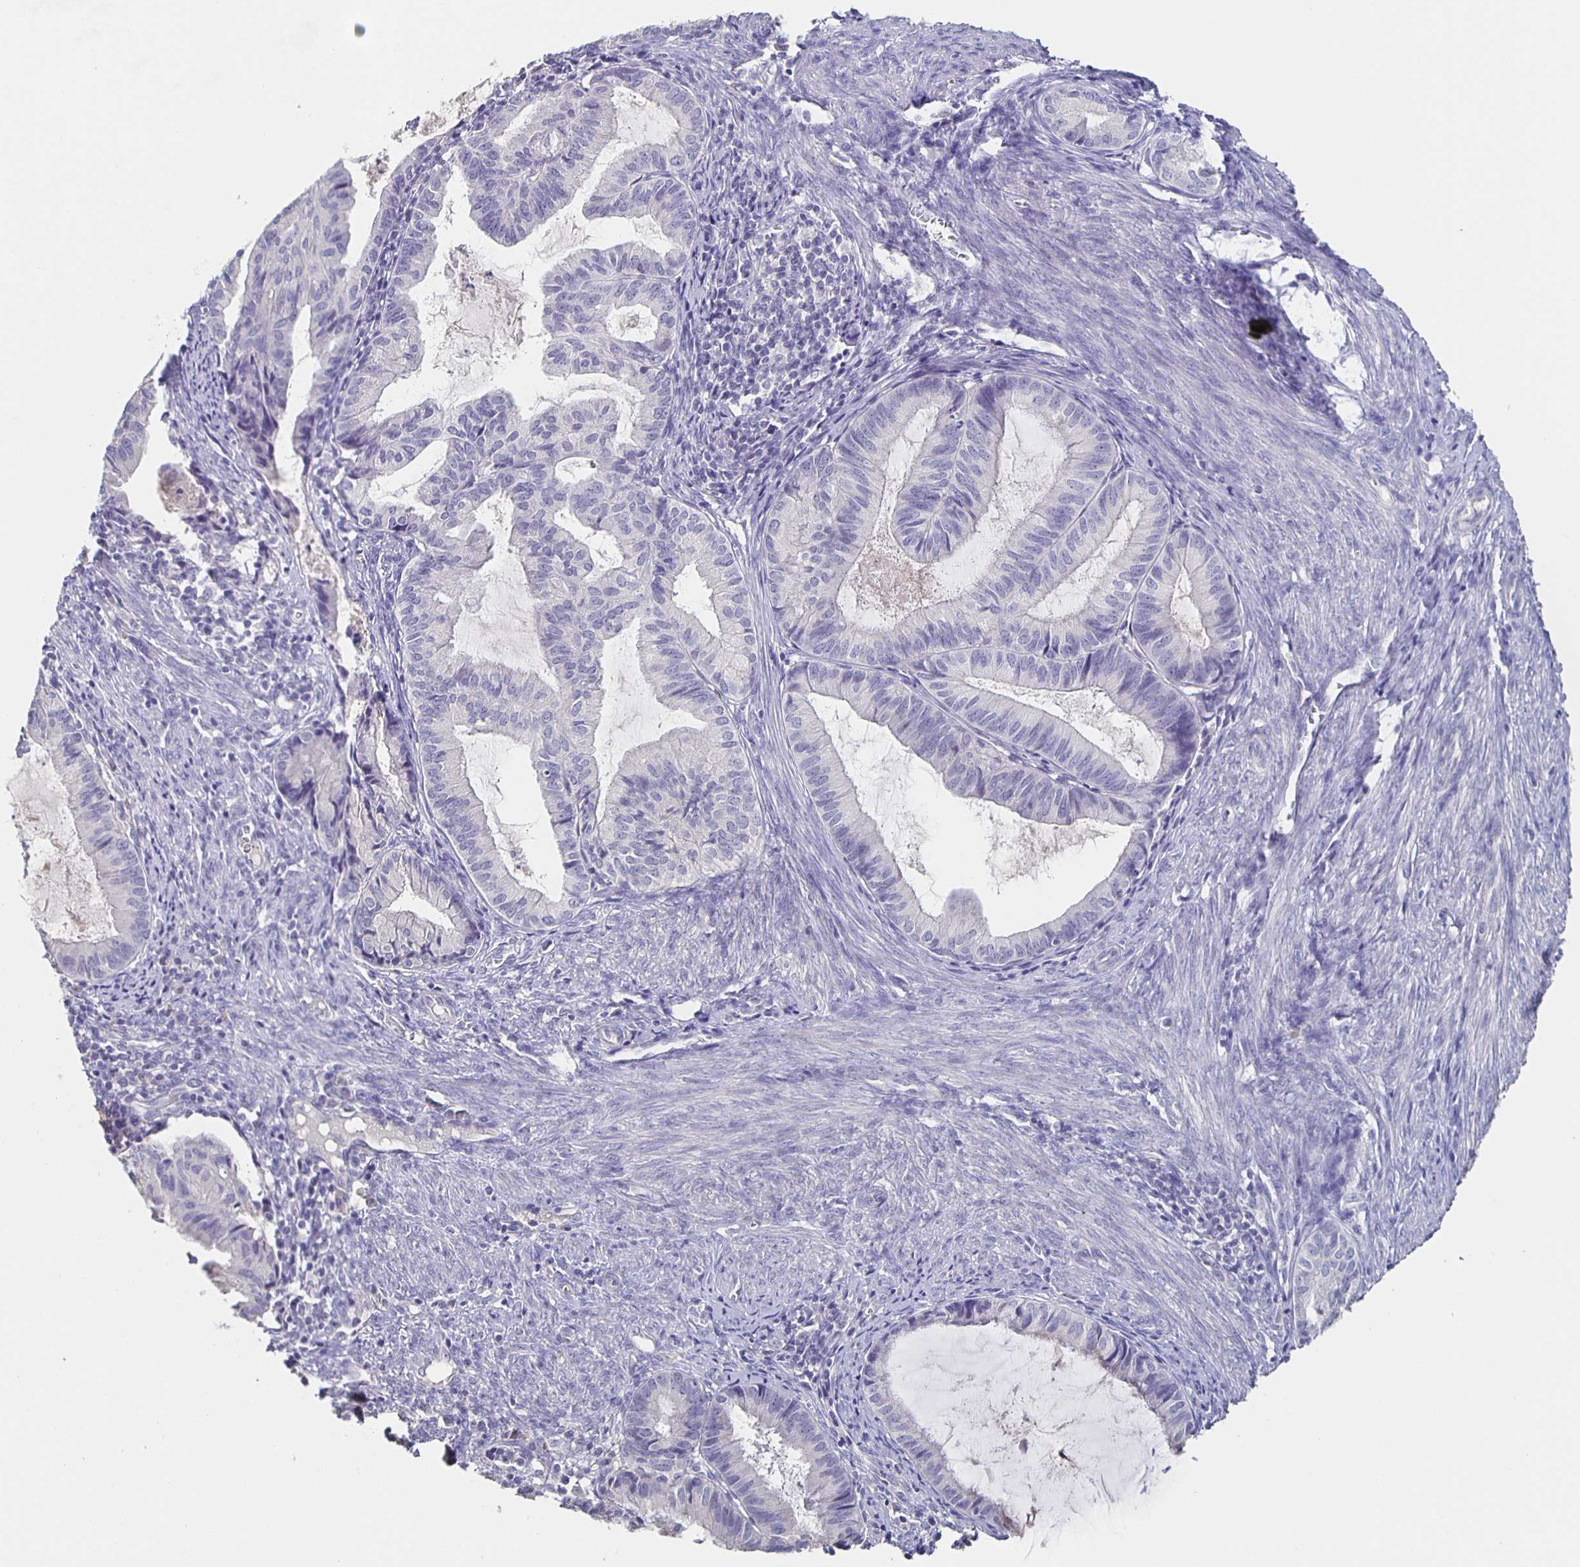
{"staining": {"intensity": "negative", "quantity": "none", "location": "none"}, "tissue": "endometrial cancer", "cell_type": "Tumor cells", "image_type": "cancer", "snomed": [{"axis": "morphology", "description": "Adenocarcinoma, NOS"}, {"axis": "topography", "description": "Endometrium"}], "caption": "High magnification brightfield microscopy of endometrial cancer (adenocarcinoma) stained with DAB (3,3'-diaminobenzidine) (brown) and counterstained with hematoxylin (blue): tumor cells show no significant positivity.", "gene": "CACNA2D2", "patient": {"sex": "female", "age": 86}}